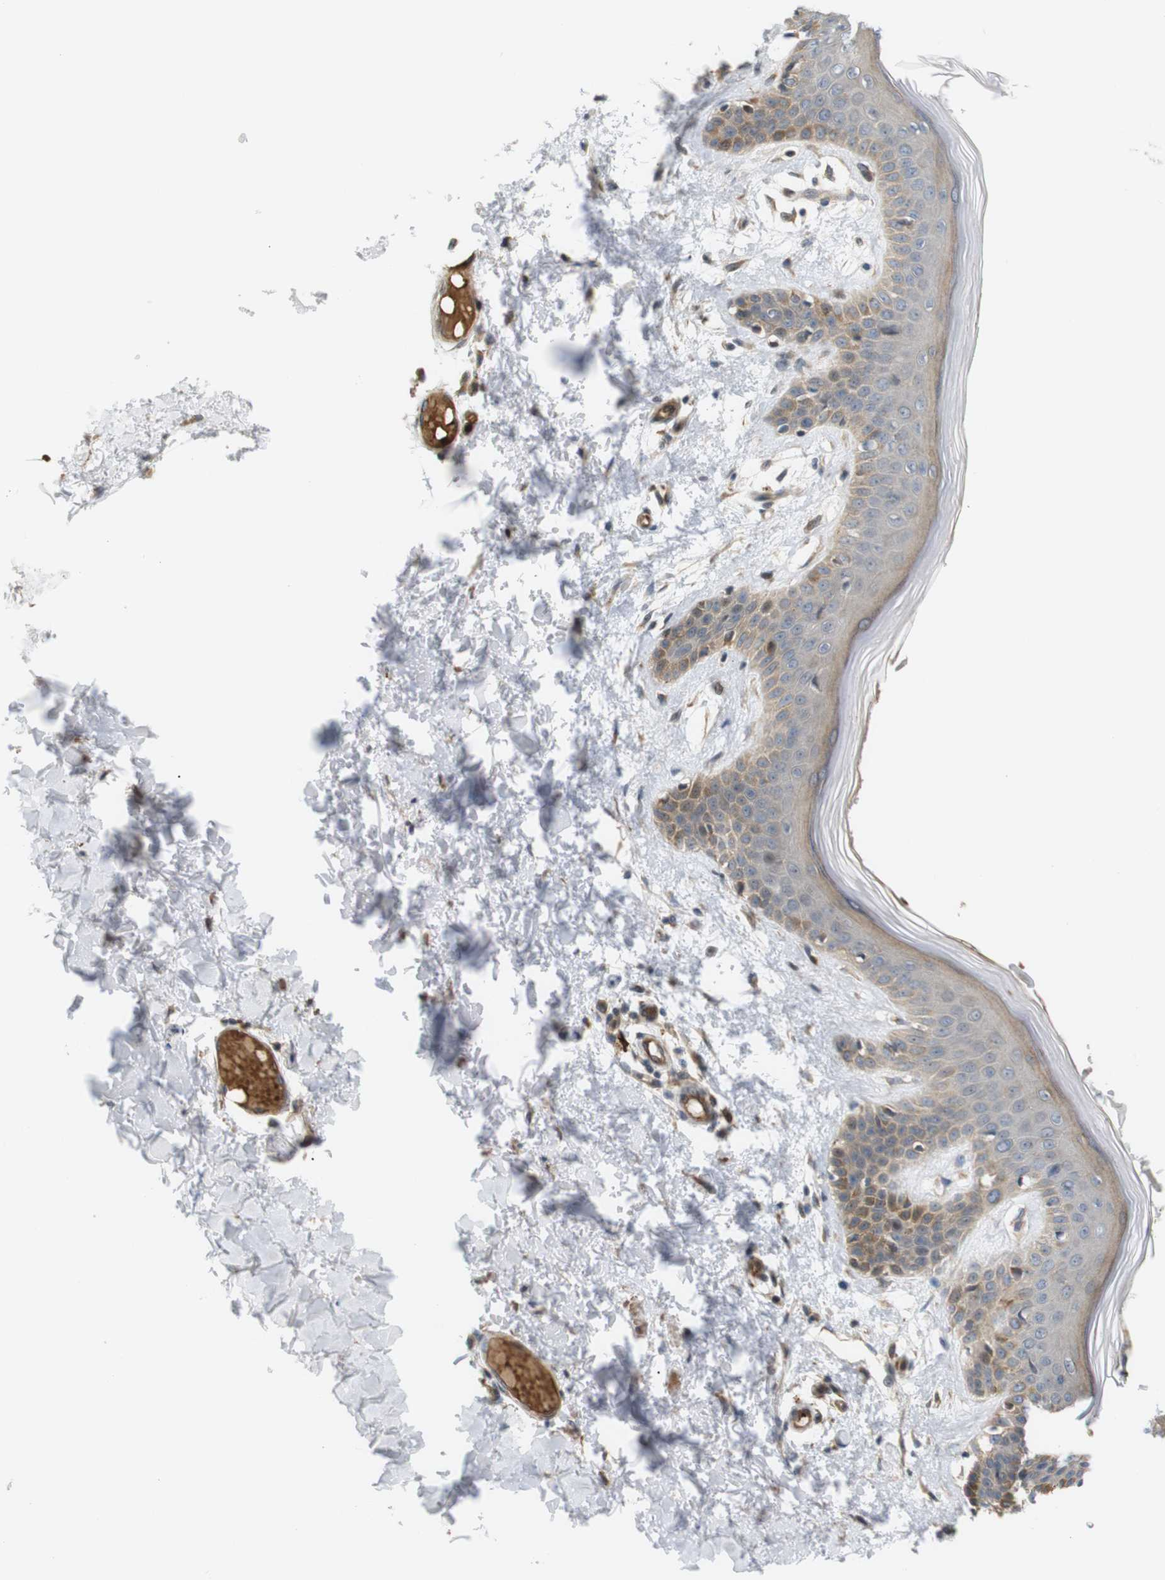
{"staining": {"intensity": "moderate", "quantity": ">75%", "location": "cytoplasmic/membranous"}, "tissue": "skin", "cell_type": "Fibroblasts", "image_type": "normal", "snomed": [{"axis": "morphology", "description": "Normal tissue, NOS"}, {"axis": "topography", "description": "Skin"}], "caption": "High-power microscopy captured an immunohistochemistry (IHC) micrograph of normal skin, revealing moderate cytoplasmic/membranous positivity in approximately >75% of fibroblasts.", "gene": "RPTOR", "patient": {"sex": "male", "age": 53}}